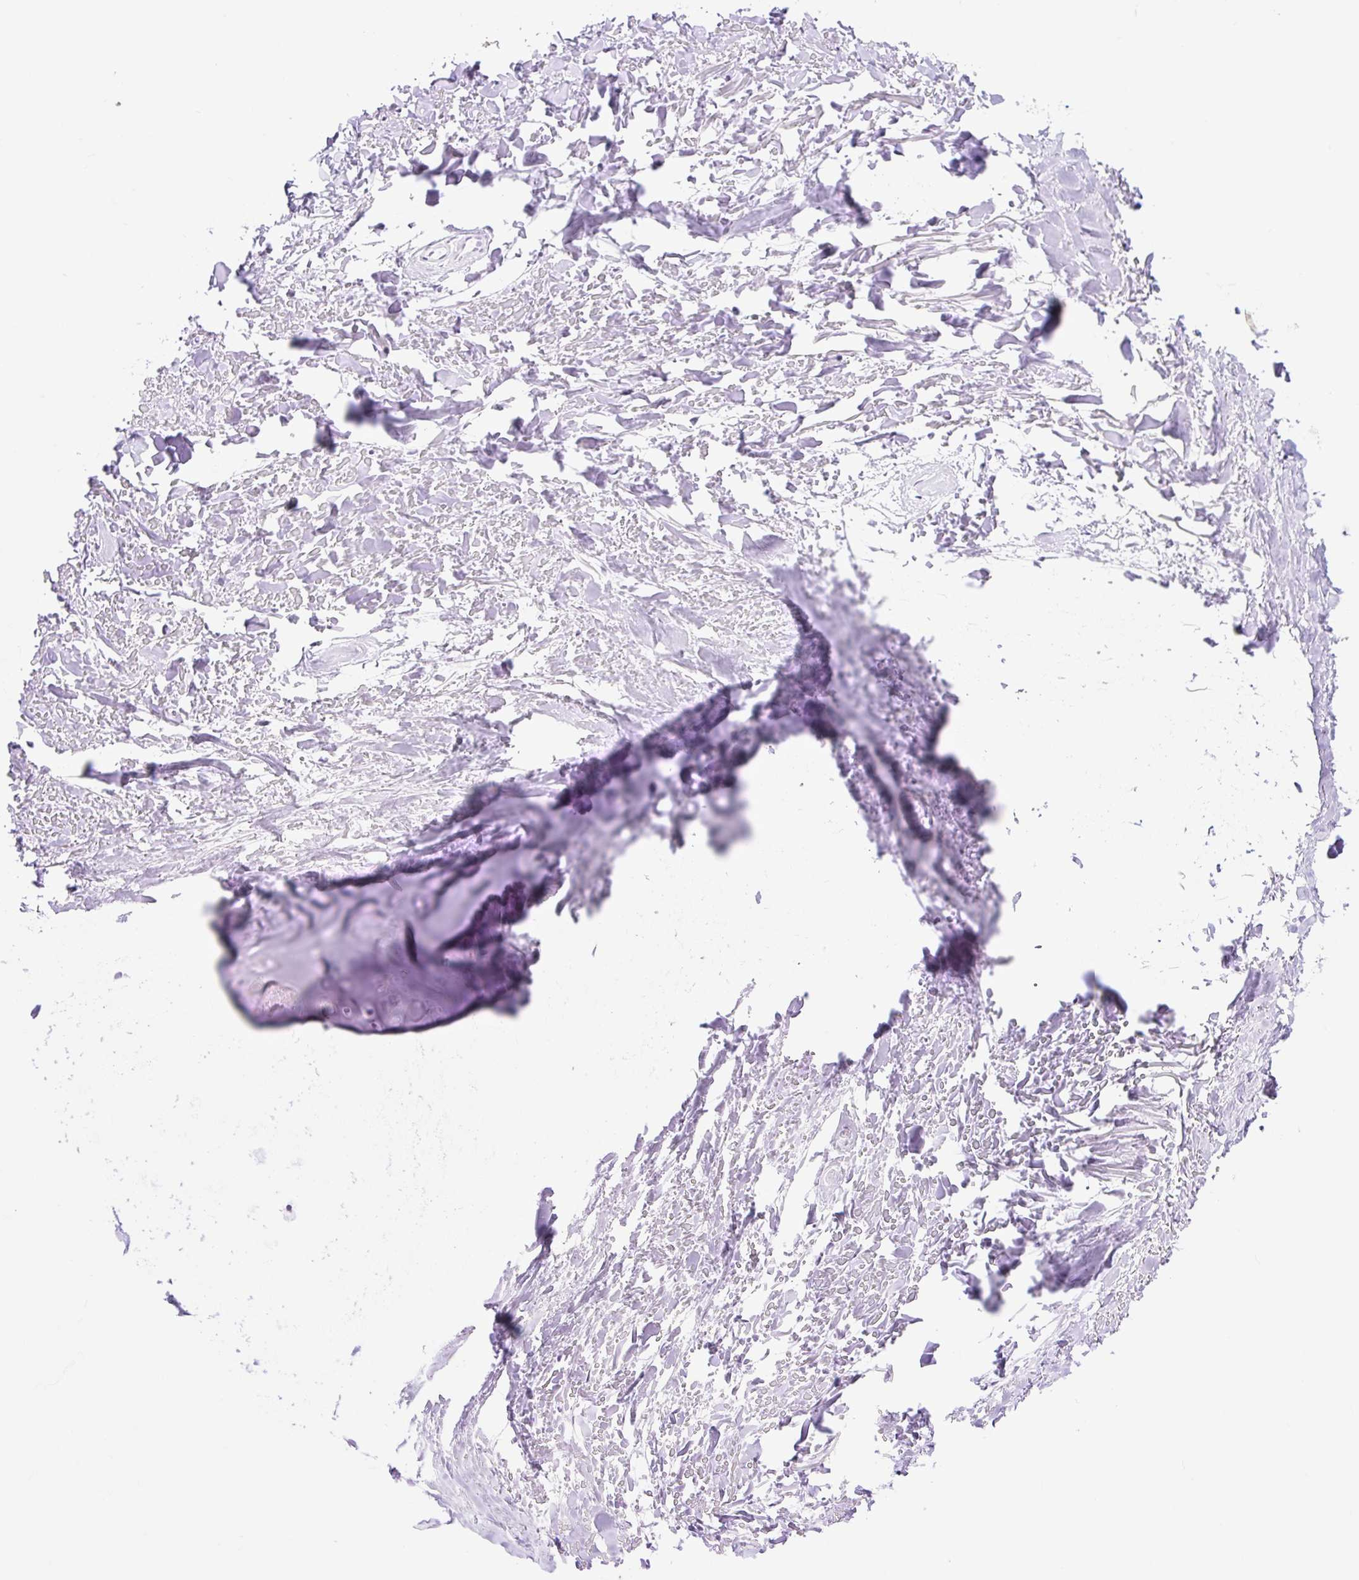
{"staining": {"intensity": "negative", "quantity": "none", "location": "none"}, "tissue": "adipose tissue", "cell_type": "Adipocytes", "image_type": "normal", "snomed": [{"axis": "morphology", "description": "Normal tissue, NOS"}, {"axis": "topography", "description": "Cartilage tissue"}], "caption": "There is no significant expression in adipocytes of adipose tissue. (Brightfield microscopy of DAB IHC at high magnification).", "gene": "HIP1R", "patient": {"sex": "male", "age": 57}}